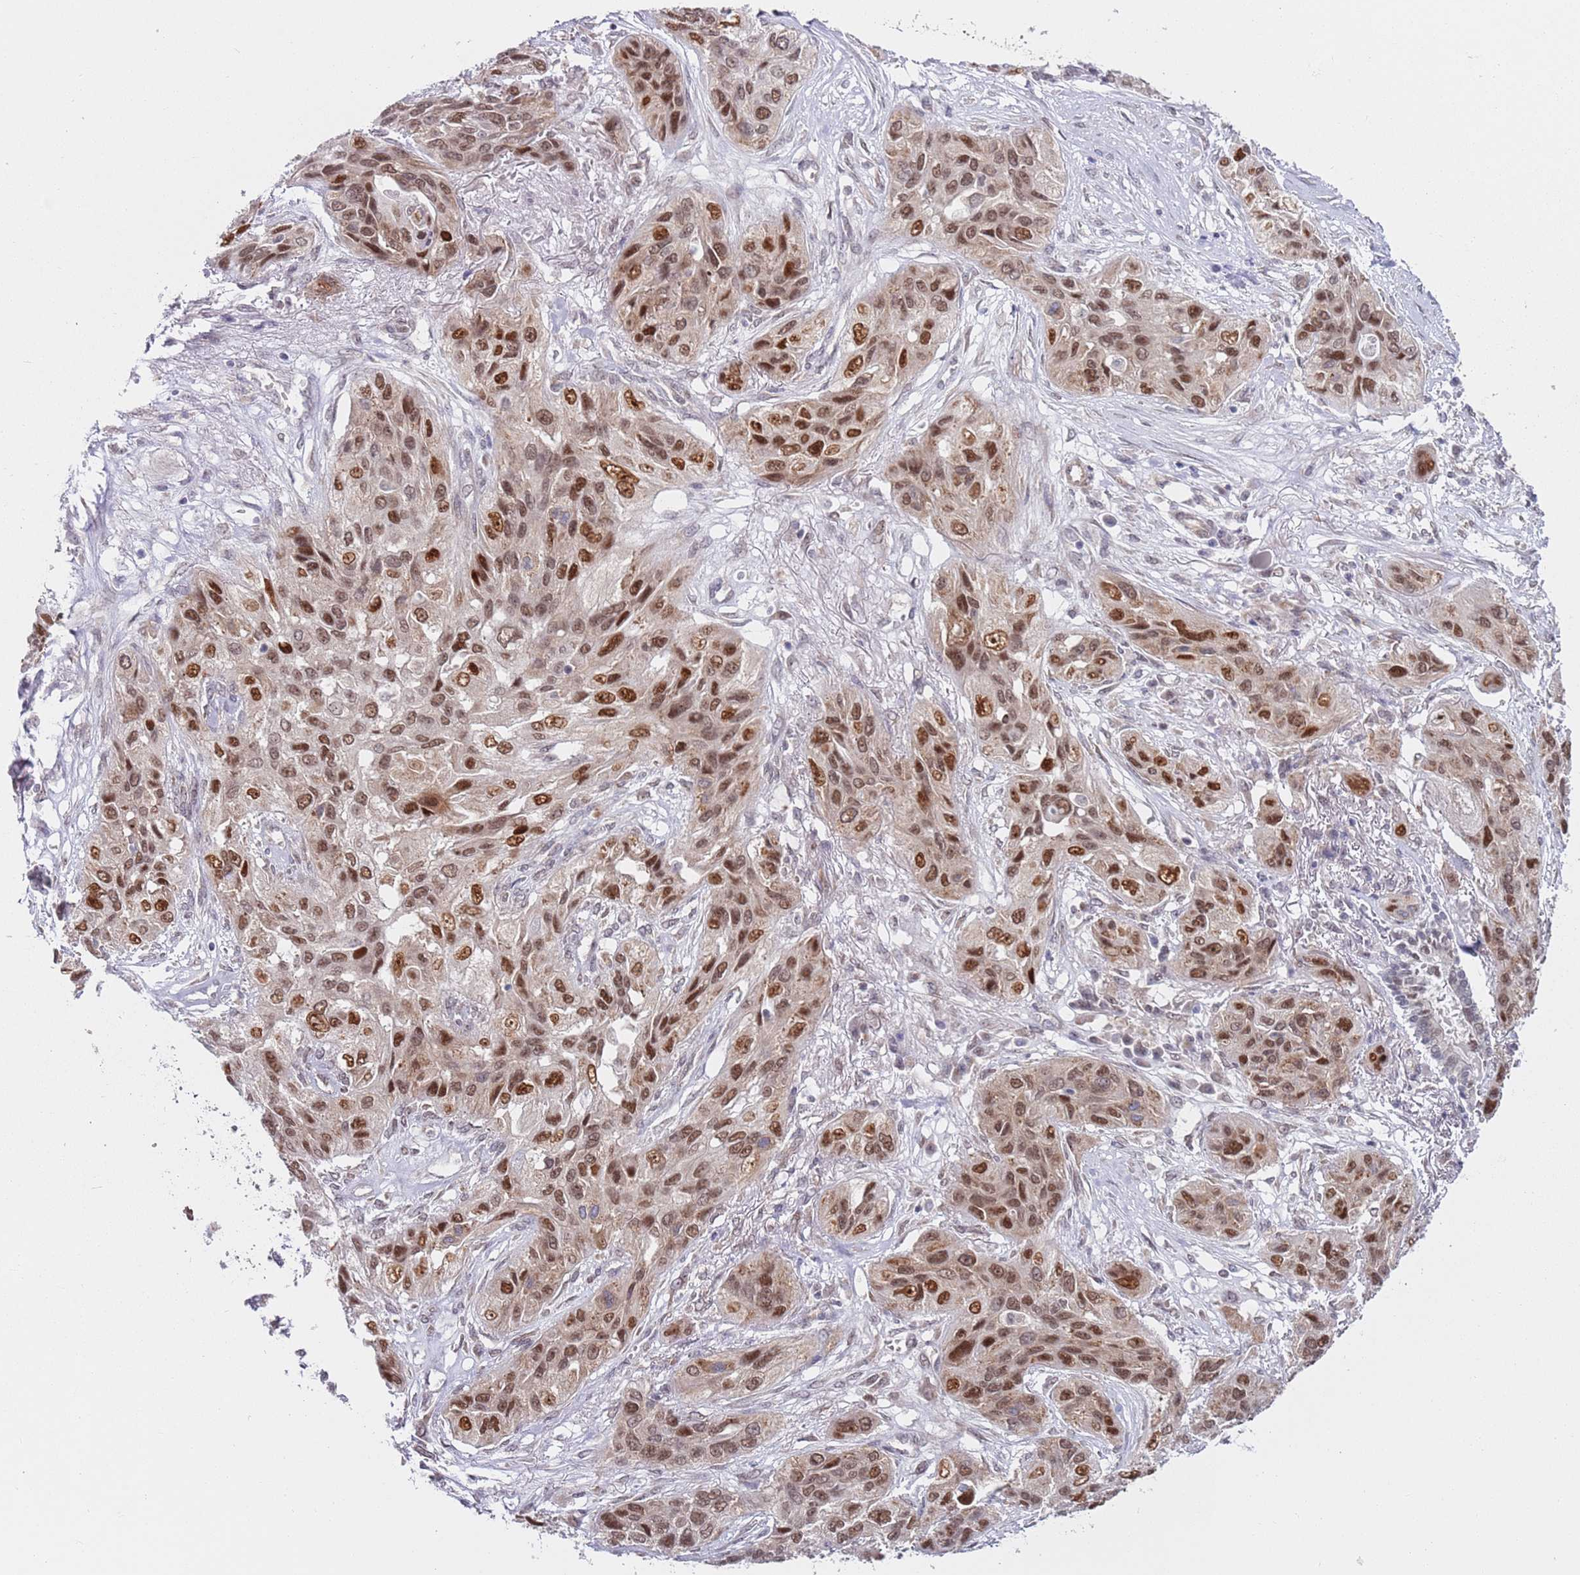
{"staining": {"intensity": "strong", "quantity": "25%-75%", "location": "cytoplasmic/membranous,nuclear"}, "tissue": "lung cancer", "cell_type": "Tumor cells", "image_type": "cancer", "snomed": [{"axis": "morphology", "description": "Squamous cell carcinoma, NOS"}, {"axis": "topography", "description": "Lung"}], "caption": "The immunohistochemical stain shows strong cytoplasmic/membranous and nuclear positivity in tumor cells of lung cancer tissue. Ihc stains the protein of interest in brown and the nuclei are stained blue.", "gene": "SLC25A32", "patient": {"sex": "female", "age": 70}}